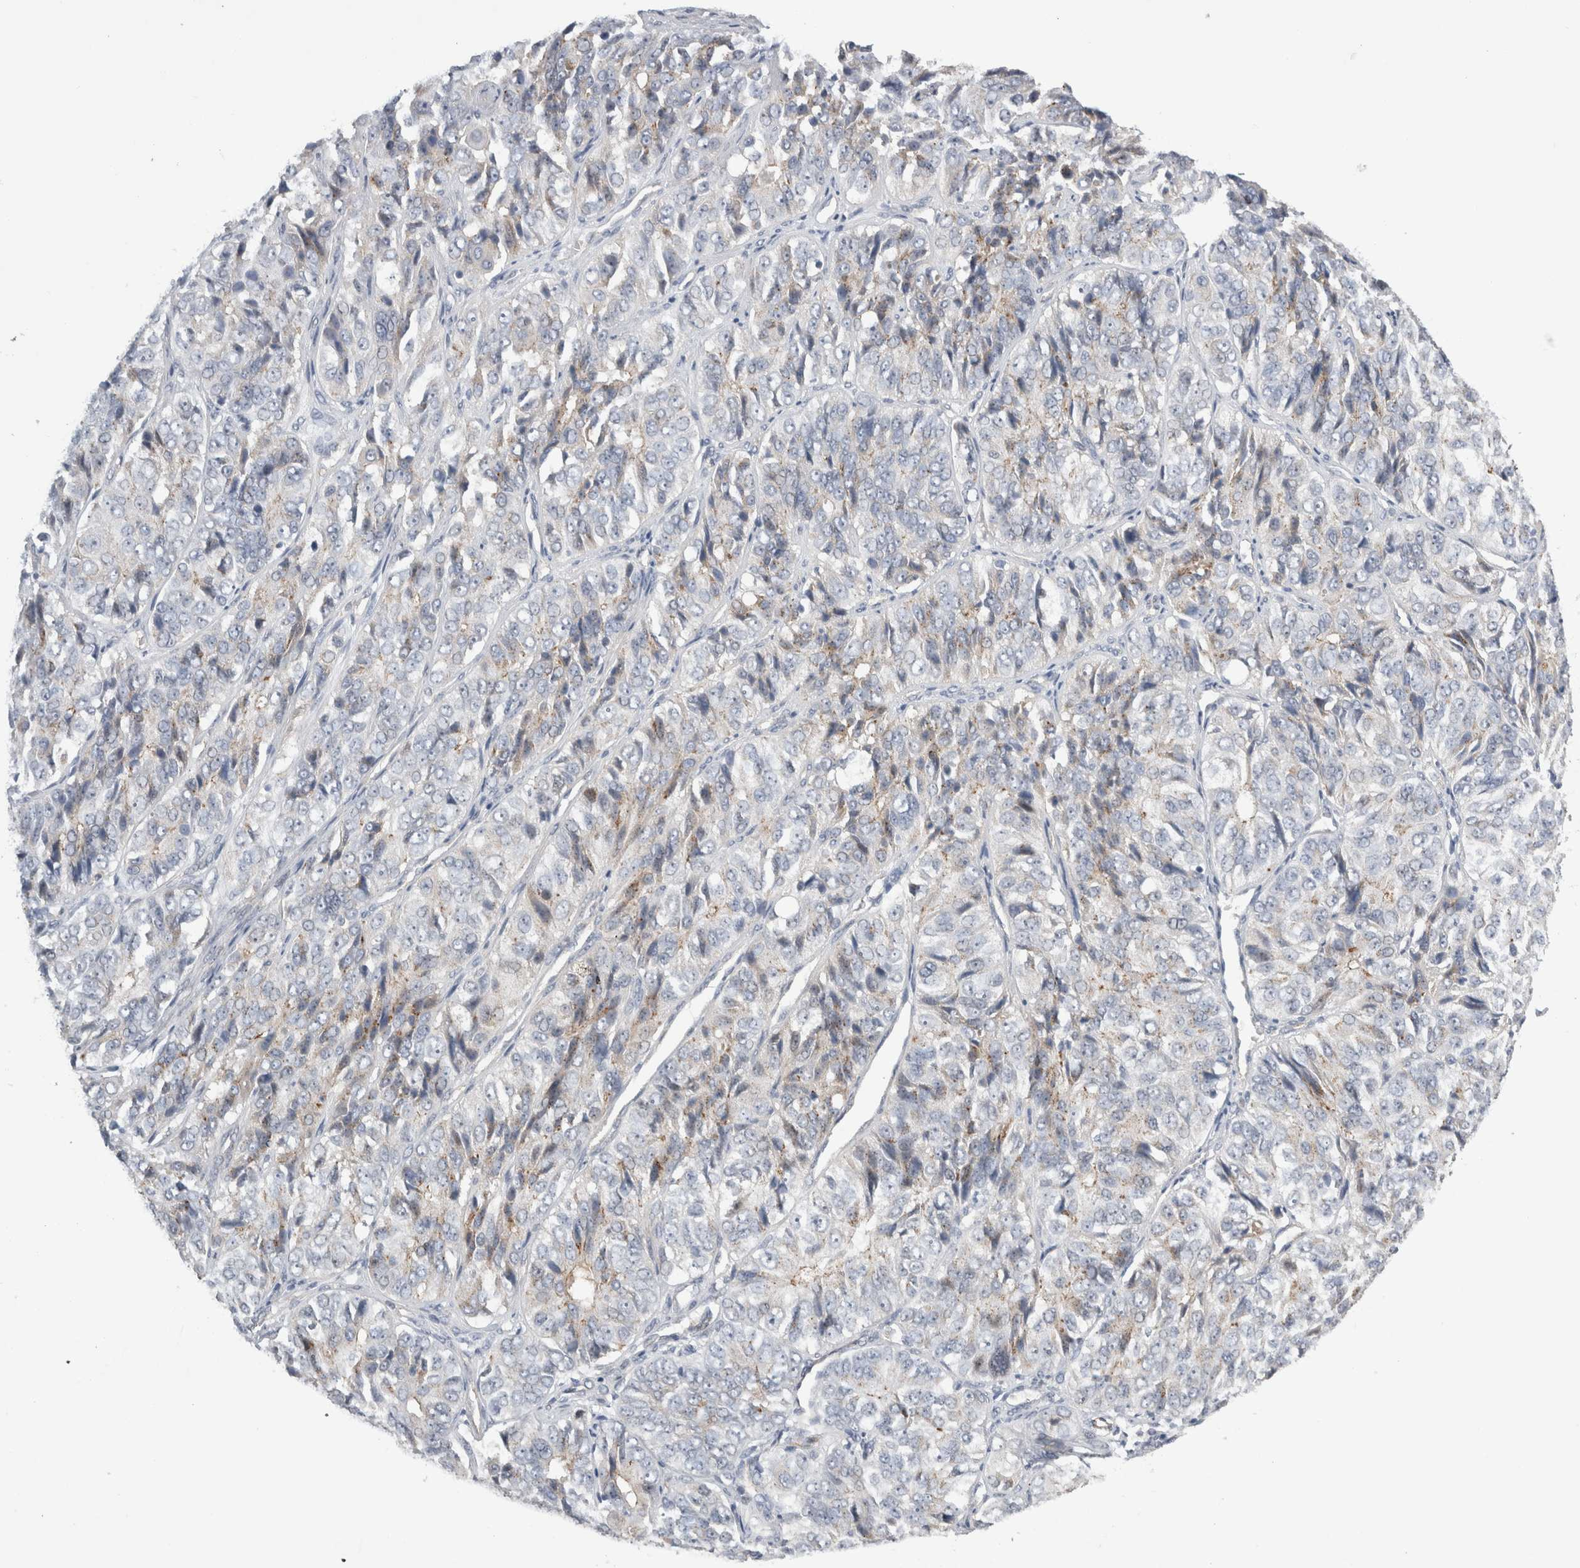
{"staining": {"intensity": "weak", "quantity": "<25%", "location": "cytoplasmic/membranous"}, "tissue": "ovarian cancer", "cell_type": "Tumor cells", "image_type": "cancer", "snomed": [{"axis": "morphology", "description": "Carcinoma, endometroid"}, {"axis": "topography", "description": "Ovary"}], "caption": "Tumor cells are negative for brown protein staining in endometroid carcinoma (ovarian).", "gene": "TAFA5", "patient": {"sex": "female", "age": 51}}